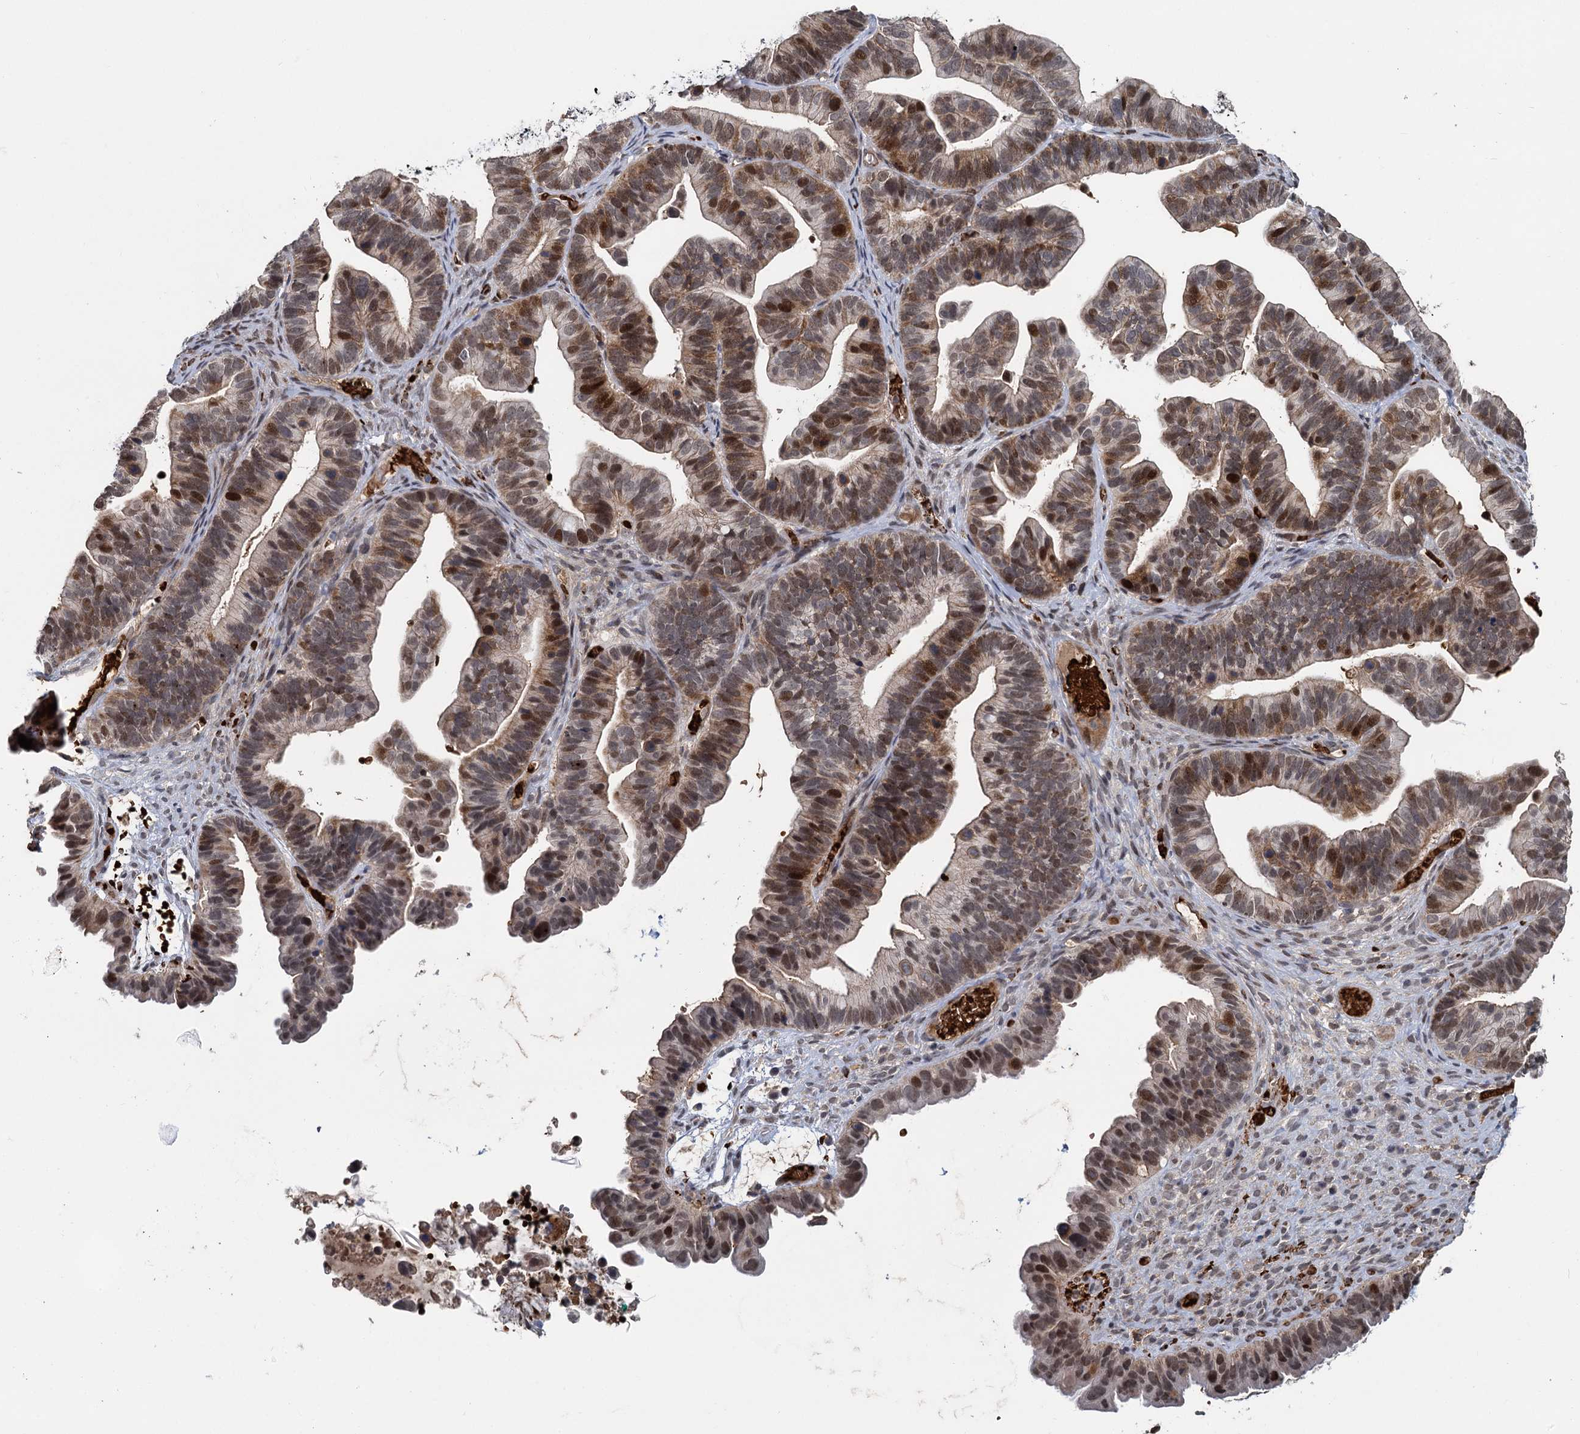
{"staining": {"intensity": "moderate", "quantity": ">75%", "location": "nuclear"}, "tissue": "ovarian cancer", "cell_type": "Tumor cells", "image_type": "cancer", "snomed": [{"axis": "morphology", "description": "Cystadenocarcinoma, serous, NOS"}, {"axis": "topography", "description": "Ovary"}], "caption": "Immunohistochemistry (IHC) of ovarian serous cystadenocarcinoma displays medium levels of moderate nuclear positivity in about >75% of tumor cells. (DAB (3,3'-diaminobenzidine) IHC with brightfield microscopy, high magnification).", "gene": "FANCI", "patient": {"sex": "female", "age": 56}}